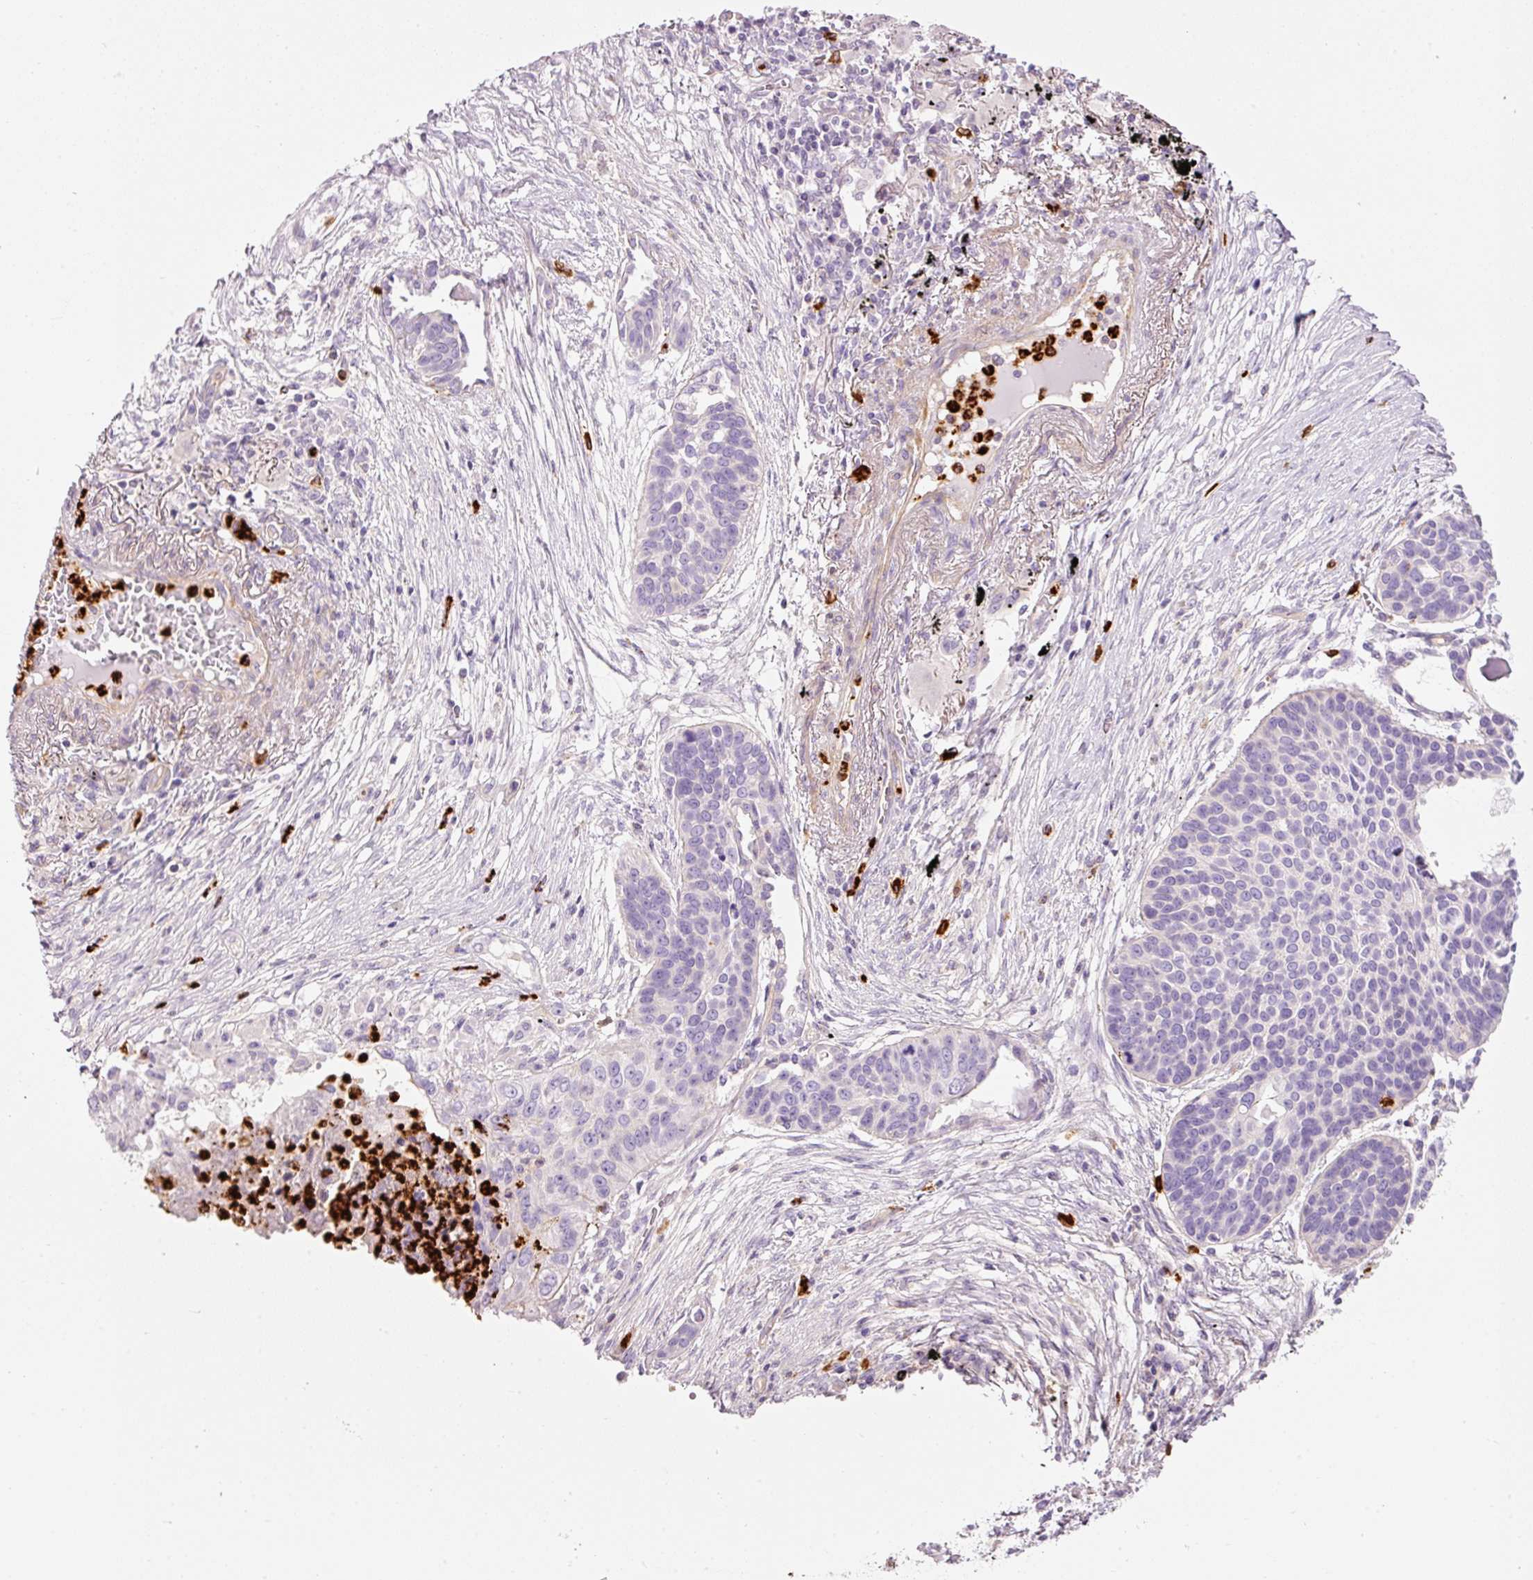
{"staining": {"intensity": "negative", "quantity": "none", "location": "none"}, "tissue": "lung cancer", "cell_type": "Tumor cells", "image_type": "cancer", "snomed": [{"axis": "morphology", "description": "Squamous cell carcinoma, NOS"}, {"axis": "topography", "description": "Lung"}], "caption": "IHC image of lung cancer stained for a protein (brown), which demonstrates no positivity in tumor cells.", "gene": "MAP3K3", "patient": {"sex": "male", "age": 71}}